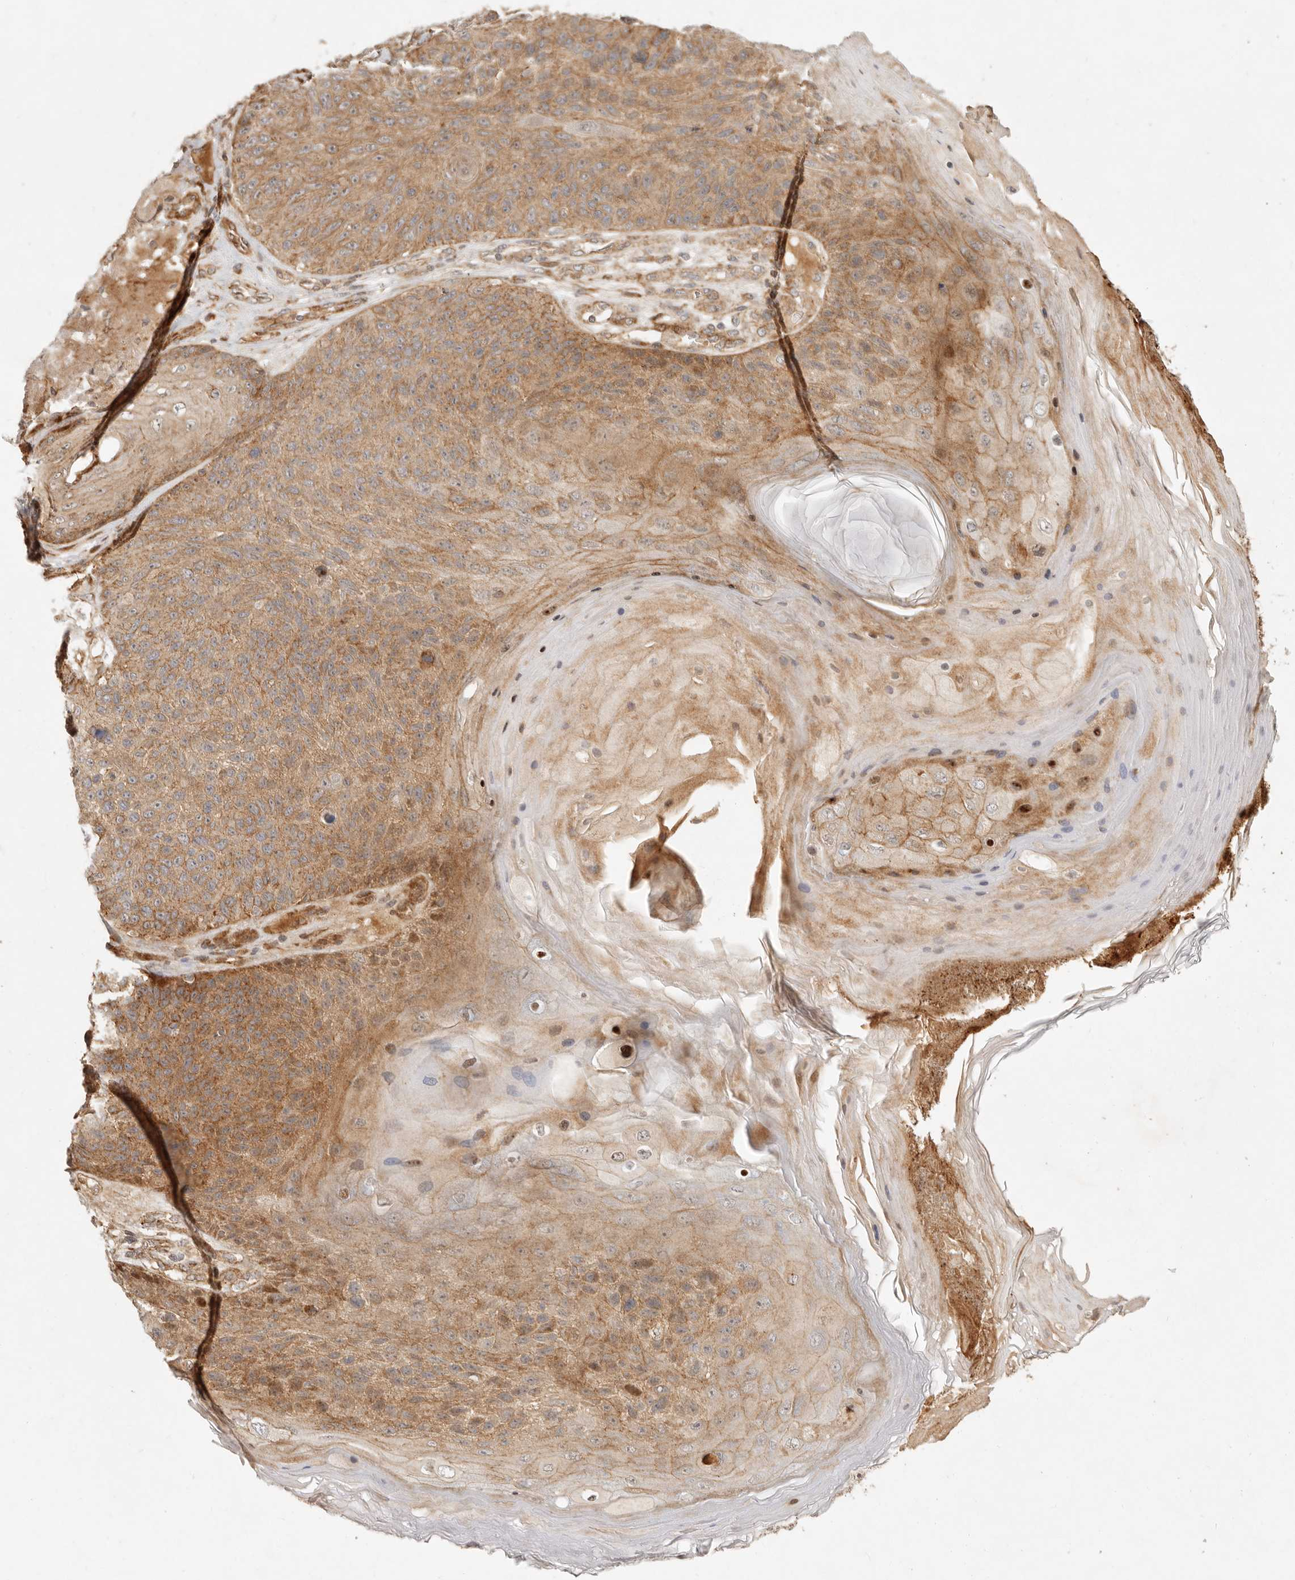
{"staining": {"intensity": "moderate", "quantity": ">75%", "location": "cytoplasmic/membranous"}, "tissue": "skin cancer", "cell_type": "Tumor cells", "image_type": "cancer", "snomed": [{"axis": "morphology", "description": "Squamous cell carcinoma, NOS"}, {"axis": "topography", "description": "Skin"}], "caption": "Tumor cells reveal medium levels of moderate cytoplasmic/membranous expression in approximately >75% of cells in squamous cell carcinoma (skin). (DAB (3,3'-diaminobenzidine) = brown stain, brightfield microscopy at high magnification).", "gene": "KLHL38", "patient": {"sex": "female", "age": 88}}